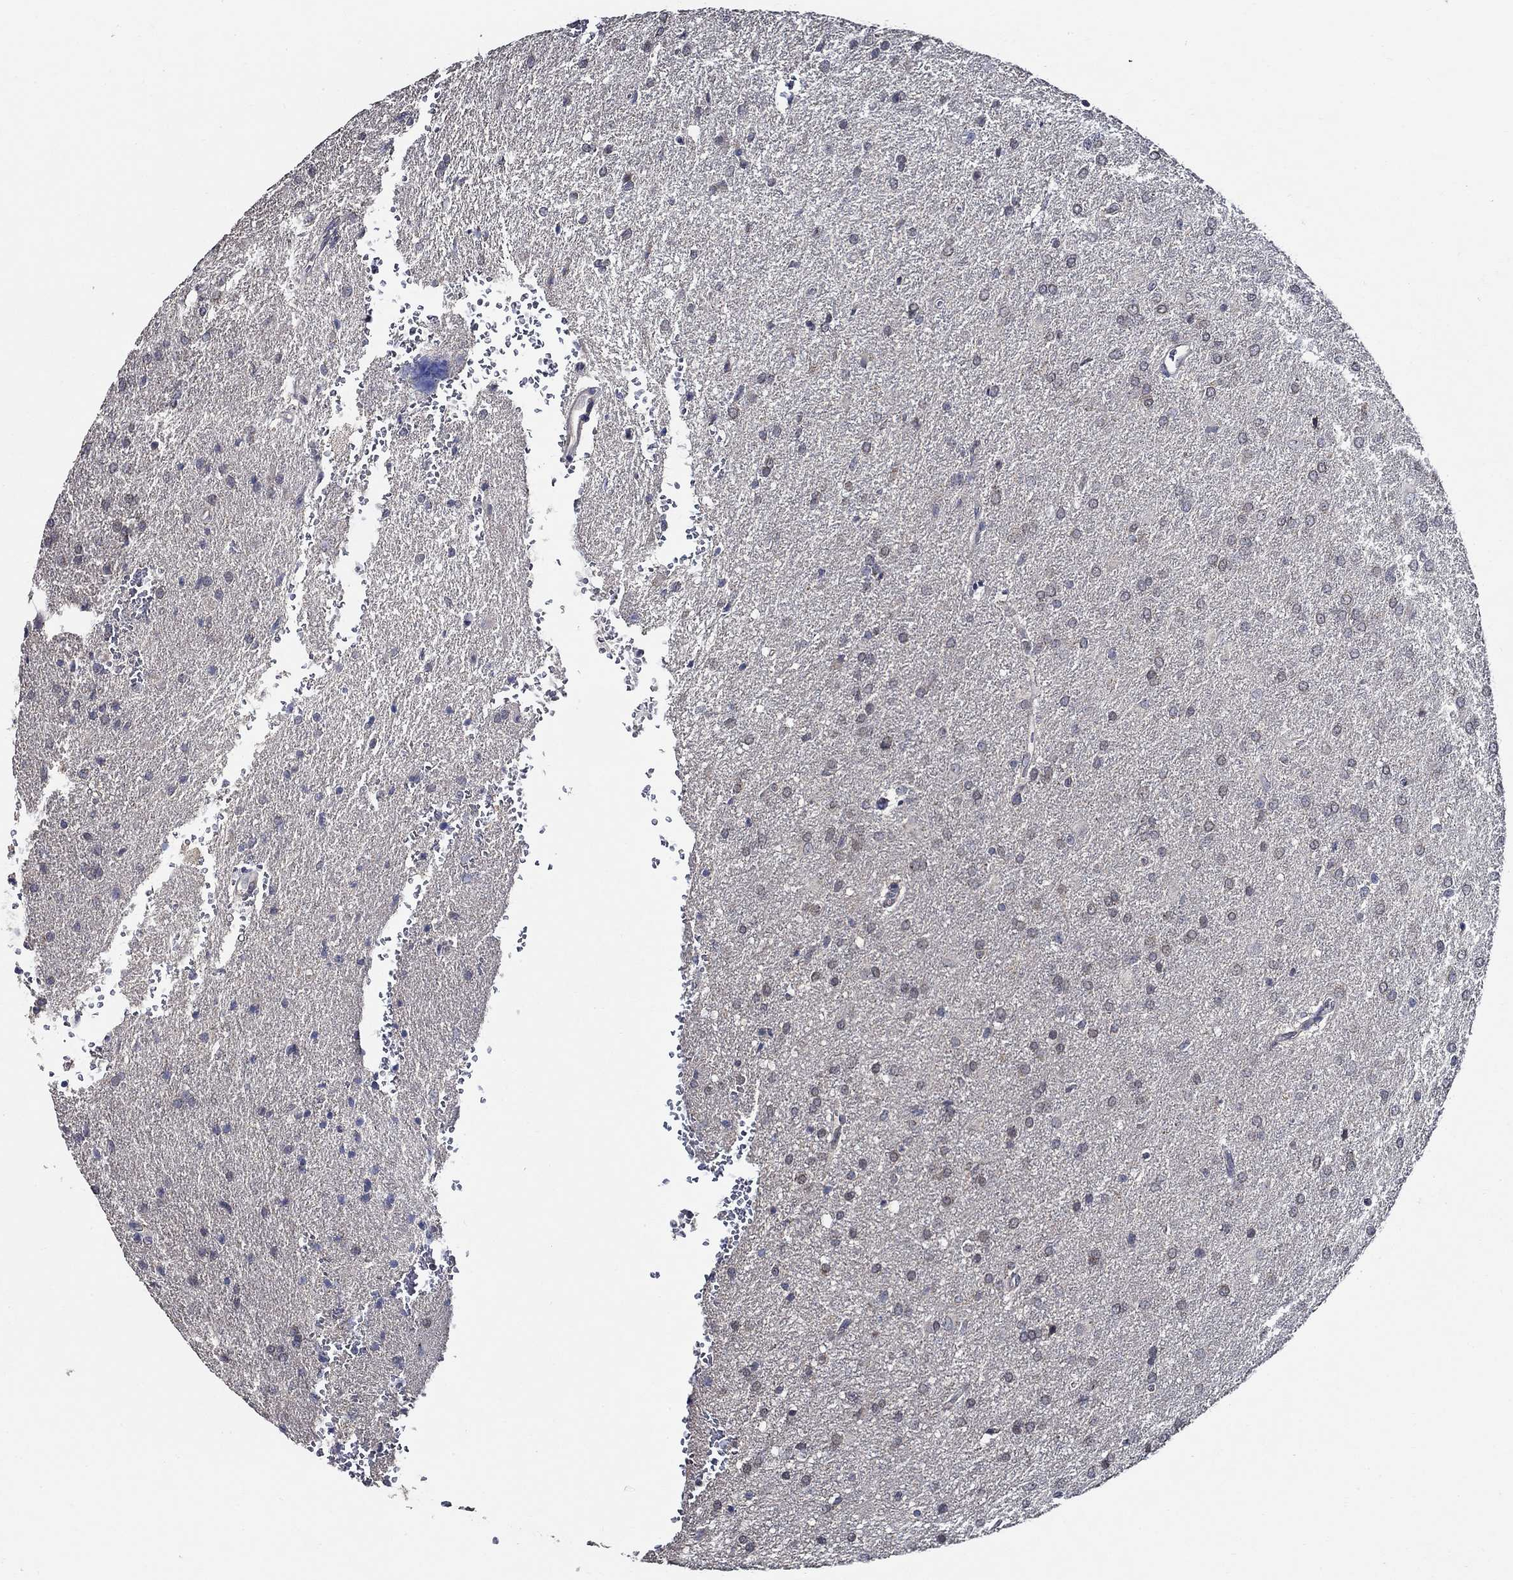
{"staining": {"intensity": "negative", "quantity": "none", "location": "none"}, "tissue": "glioma", "cell_type": "Tumor cells", "image_type": "cancer", "snomed": [{"axis": "morphology", "description": "Glioma, malignant, High grade"}, {"axis": "topography", "description": "Brain"}], "caption": "IHC of human high-grade glioma (malignant) shows no positivity in tumor cells. Brightfield microscopy of immunohistochemistry (IHC) stained with DAB (brown) and hematoxylin (blue), captured at high magnification.", "gene": "WDR53", "patient": {"sex": "male", "age": 68}}